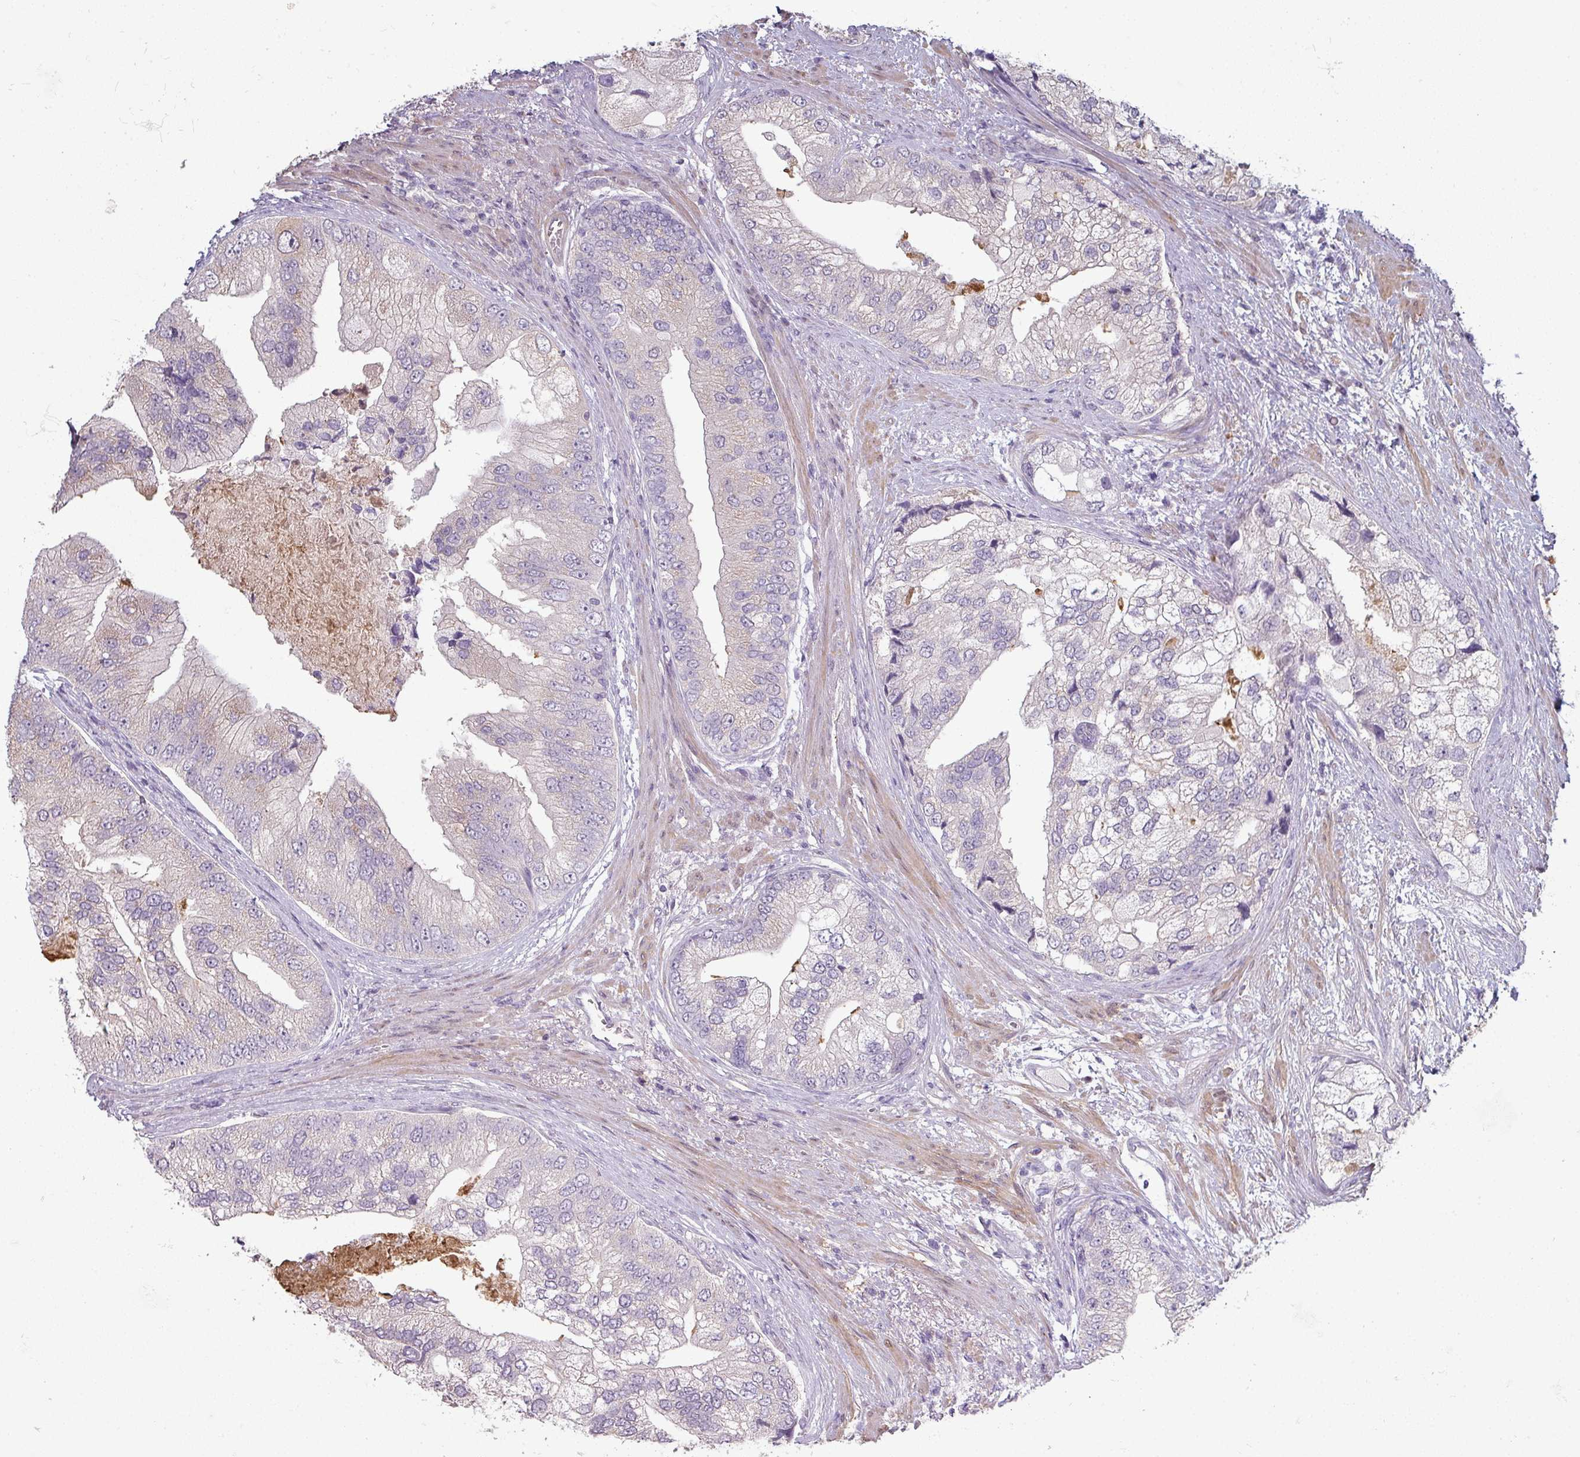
{"staining": {"intensity": "negative", "quantity": "none", "location": "none"}, "tissue": "prostate cancer", "cell_type": "Tumor cells", "image_type": "cancer", "snomed": [{"axis": "morphology", "description": "Adenocarcinoma, High grade"}, {"axis": "topography", "description": "Prostate"}], "caption": "The histopathology image displays no staining of tumor cells in prostate cancer.", "gene": "MAGEC3", "patient": {"sex": "male", "age": 70}}